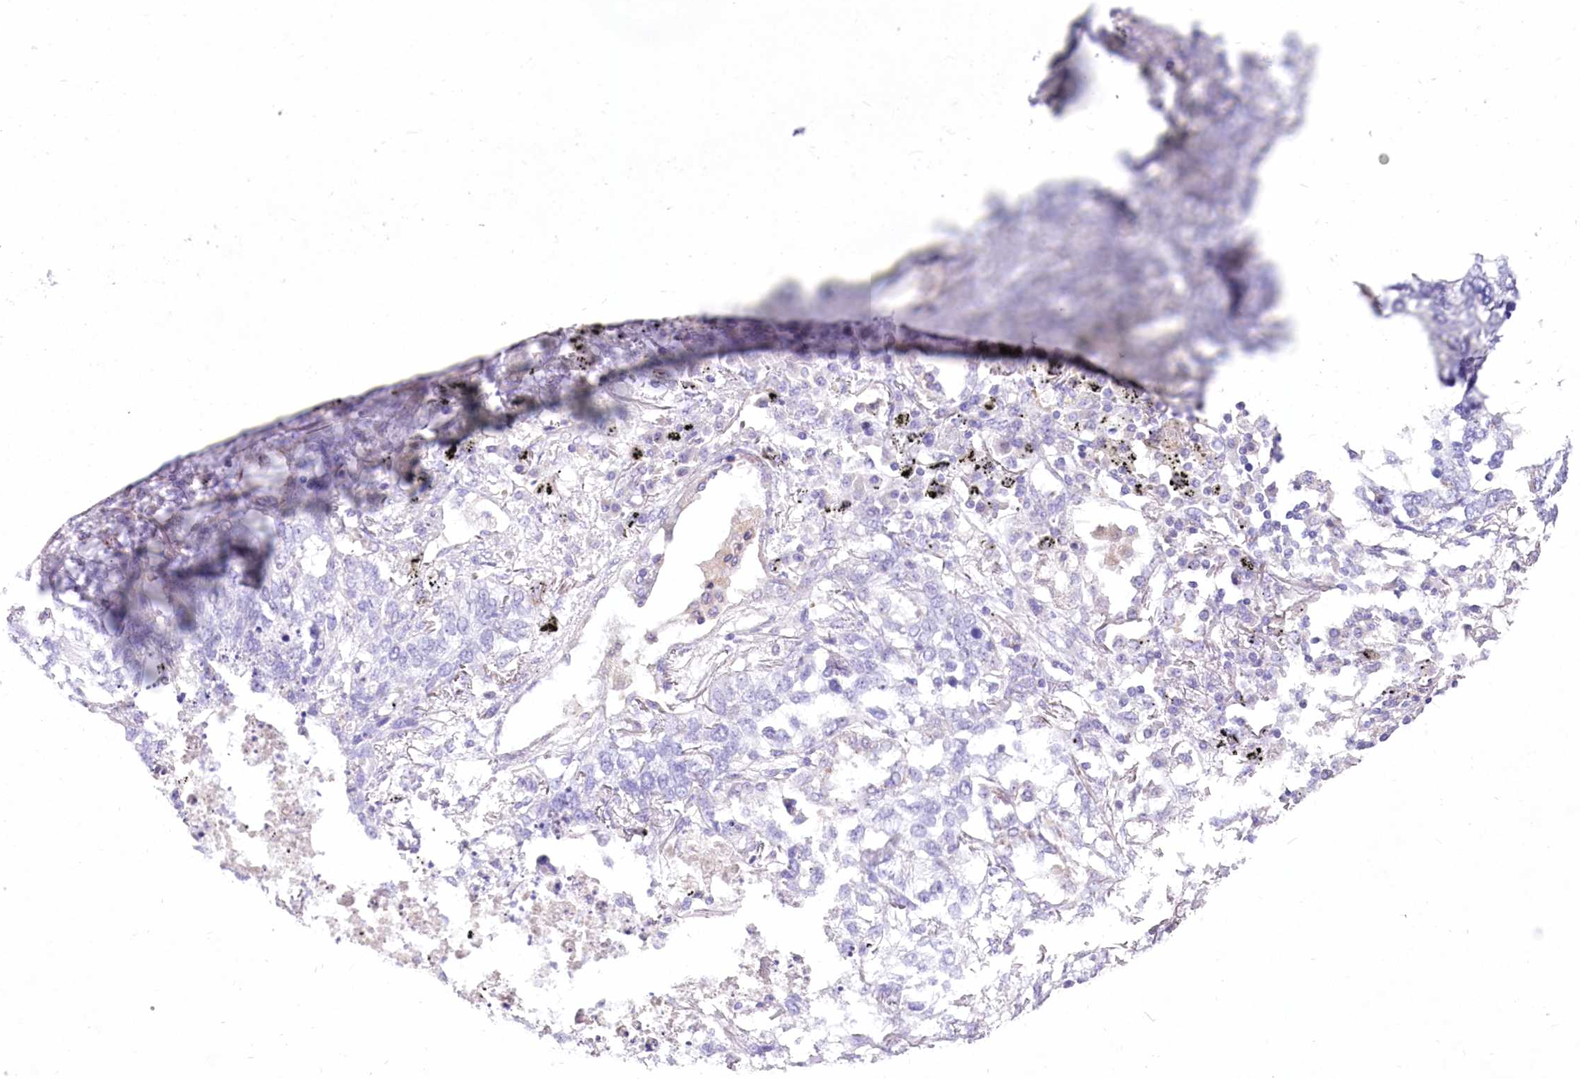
{"staining": {"intensity": "negative", "quantity": "none", "location": "none"}, "tissue": "lung cancer", "cell_type": "Tumor cells", "image_type": "cancer", "snomed": [{"axis": "morphology", "description": "Squamous cell carcinoma, NOS"}, {"axis": "topography", "description": "Lung"}], "caption": "A micrograph of squamous cell carcinoma (lung) stained for a protein reveals no brown staining in tumor cells. (DAB immunohistochemistry visualized using brightfield microscopy, high magnification).", "gene": "HELT", "patient": {"sex": "female", "age": 63}}